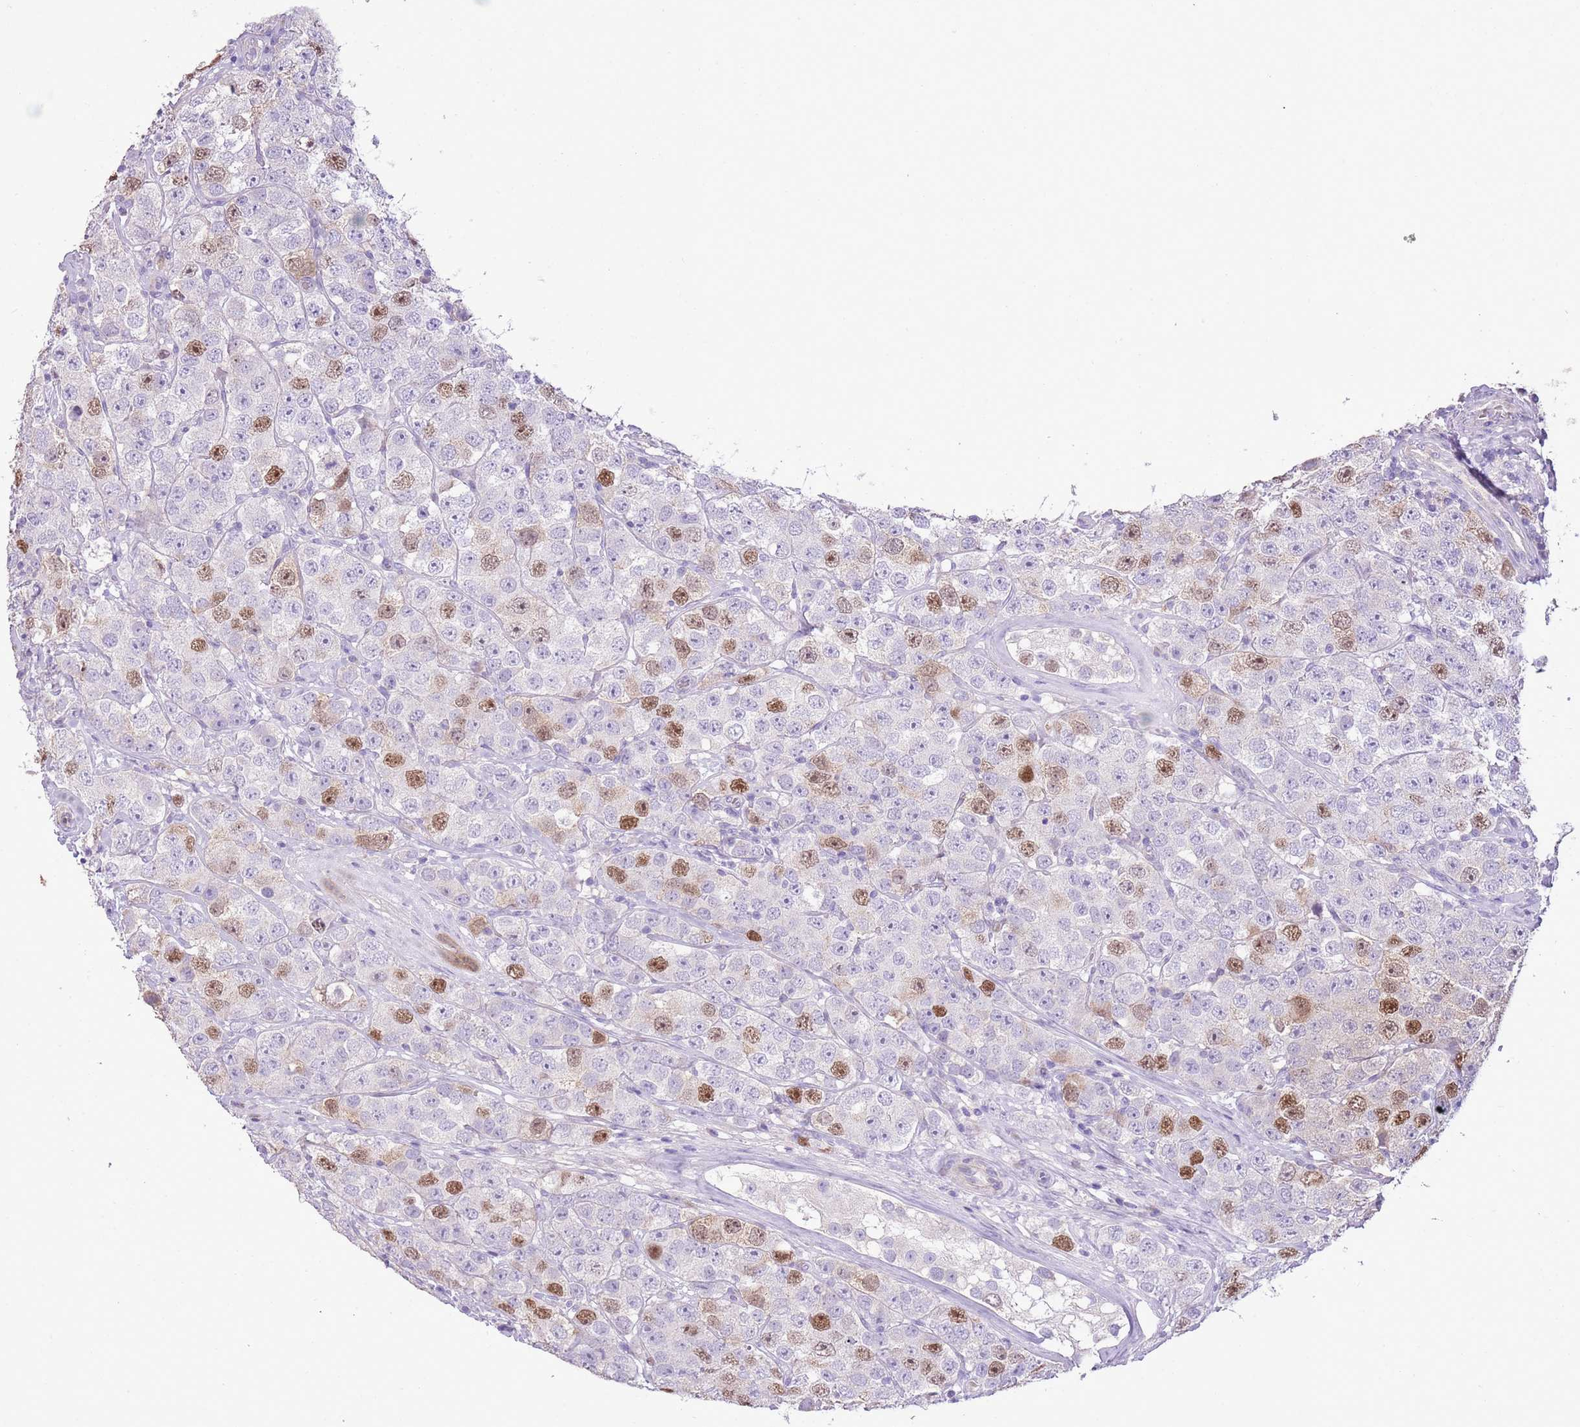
{"staining": {"intensity": "moderate", "quantity": "25%-75%", "location": "nuclear"}, "tissue": "testis cancer", "cell_type": "Tumor cells", "image_type": "cancer", "snomed": [{"axis": "morphology", "description": "Seminoma, NOS"}, {"axis": "topography", "description": "Testis"}], "caption": "Testis cancer stained for a protein displays moderate nuclear positivity in tumor cells. The staining was performed using DAB to visualize the protein expression in brown, while the nuclei were stained in blue with hematoxylin (Magnification: 20x).", "gene": "GMNN", "patient": {"sex": "male", "age": 28}}